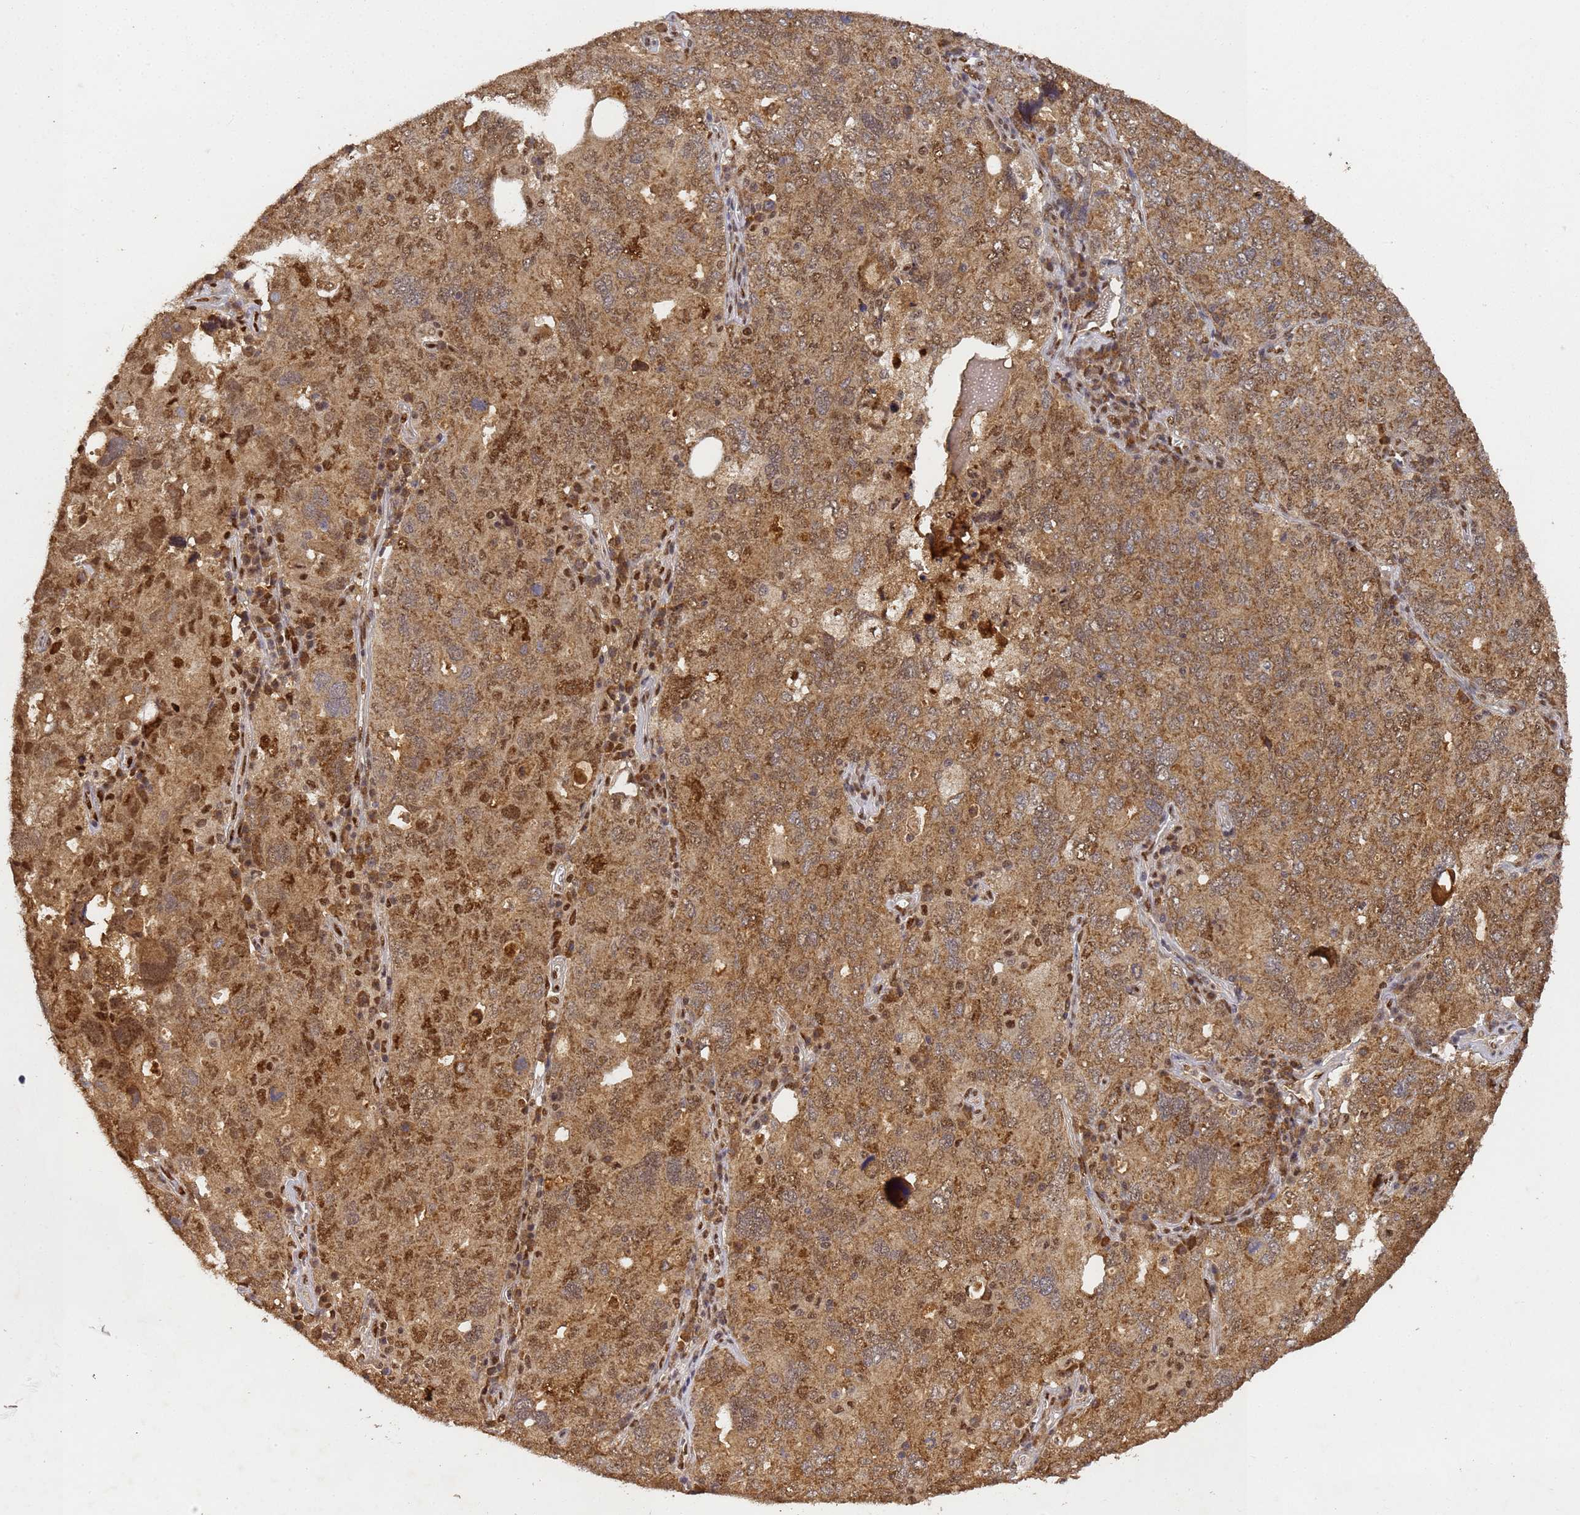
{"staining": {"intensity": "moderate", "quantity": ">75%", "location": "cytoplasmic/membranous,nuclear"}, "tissue": "ovarian cancer", "cell_type": "Tumor cells", "image_type": "cancer", "snomed": [{"axis": "morphology", "description": "Carcinoma, endometroid"}, {"axis": "topography", "description": "Ovary"}], "caption": "The histopathology image shows immunohistochemical staining of ovarian cancer. There is moderate cytoplasmic/membranous and nuclear staining is appreciated in about >75% of tumor cells.", "gene": "SECISBP2", "patient": {"sex": "female", "age": 62}}